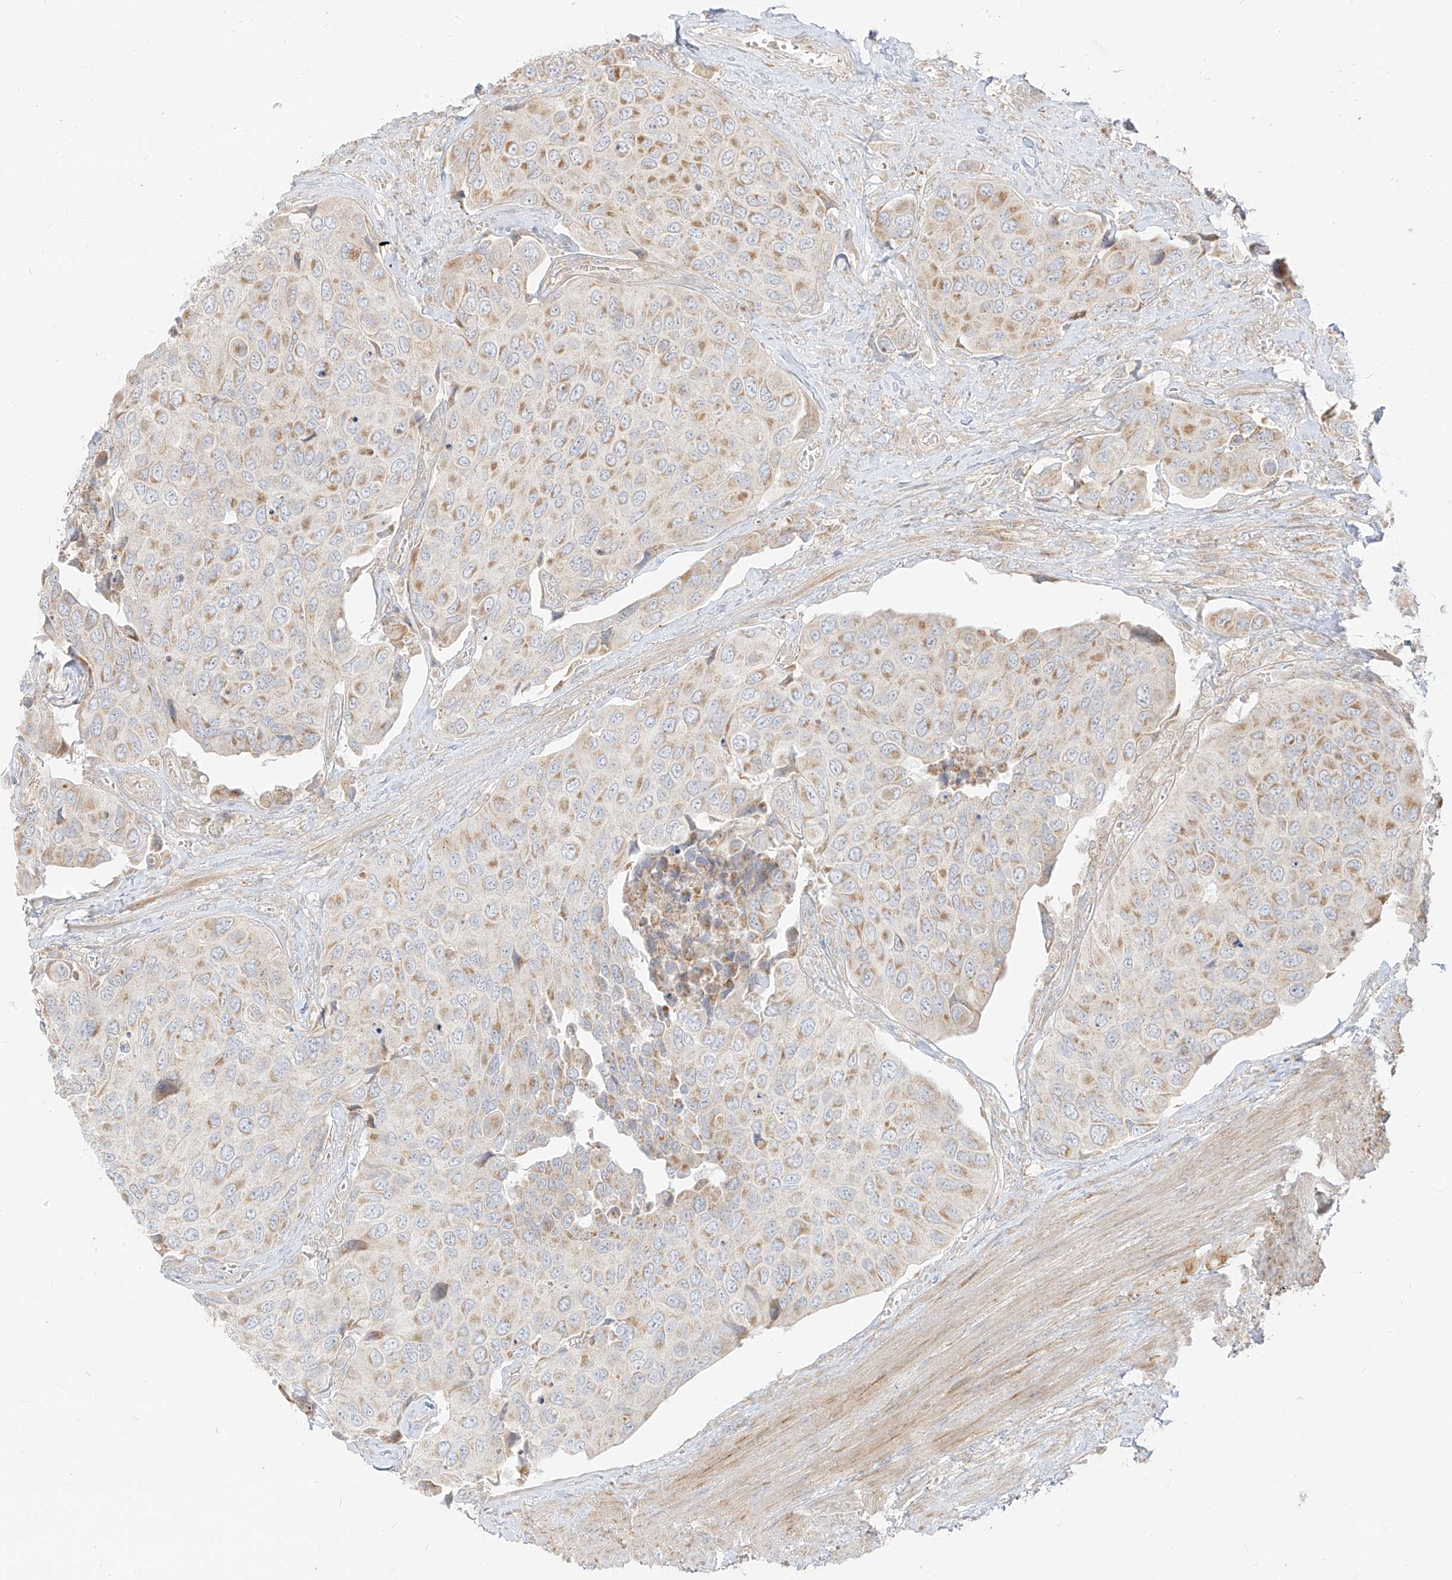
{"staining": {"intensity": "moderate", "quantity": "25%-75%", "location": "cytoplasmic/membranous"}, "tissue": "urothelial cancer", "cell_type": "Tumor cells", "image_type": "cancer", "snomed": [{"axis": "morphology", "description": "Urothelial carcinoma, High grade"}, {"axis": "topography", "description": "Urinary bladder"}], "caption": "Protein expression by IHC exhibits moderate cytoplasmic/membranous positivity in approximately 25%-75% of tumor cells in high-grade urothelial carcinoma.", "gene": "ZIM3", "patient": {"sex": "male", "age": 74}}